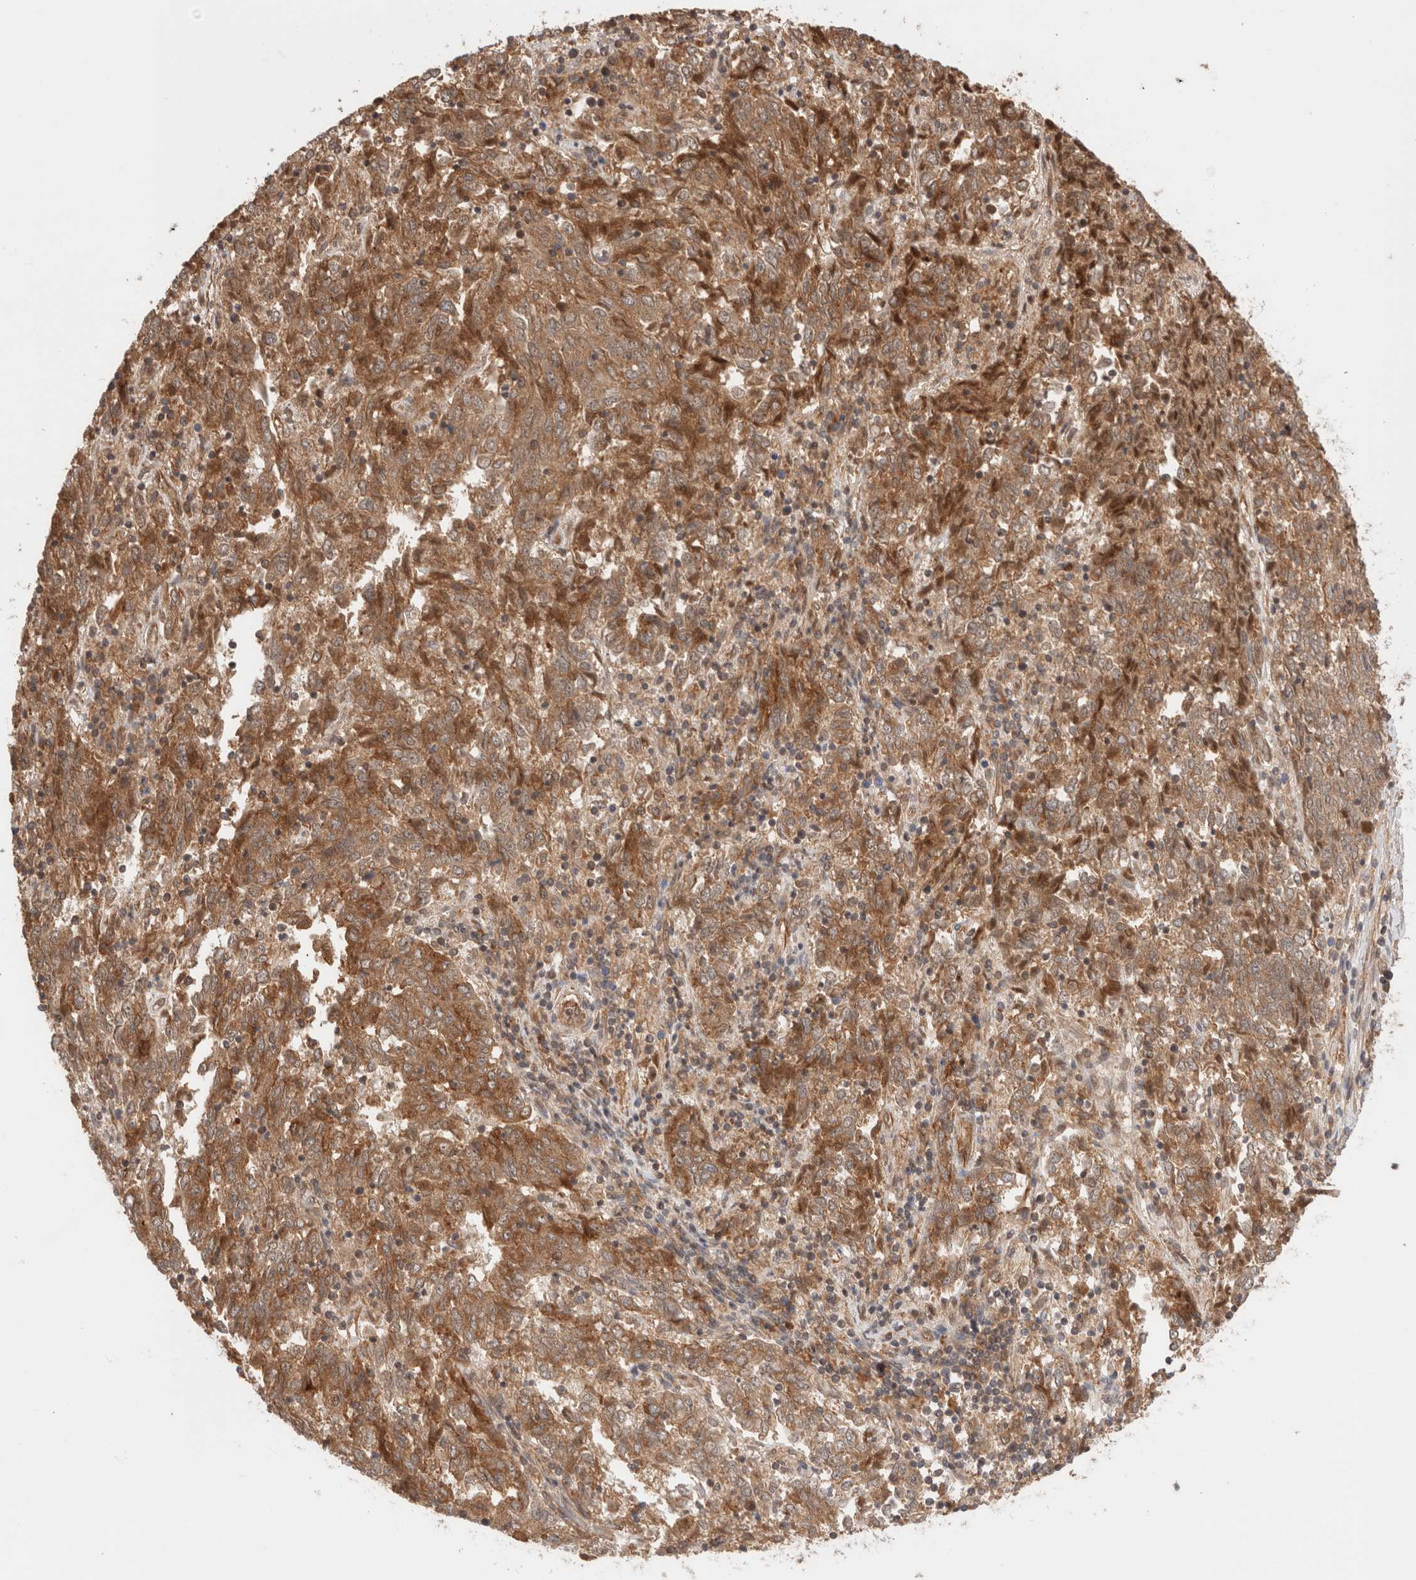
{"staining": {"intensity": "moderate", "quantity": ">75%", "location": "cytoplasmic/membranous"}, "tissue": "endometrial cancer", "cell_type": "Tumor cells", "image_type": "cancer", "snomed": [{"axis": "morphology", "description": "Adenocarcinoma, NOS"}, {"axis": "topography", "description": "Endometrium"}], "caption": "Immunohistochemistry histopathology image of human endometrial cancer (adenocarcinoma) stained for a protein (brown), which exhibits medium levels of moderate cytoplasmic/membranous staining in approximately >75% of tumor cells.", "gene": "SIKE1", "patient": {"sex": "female", "age": 80}}